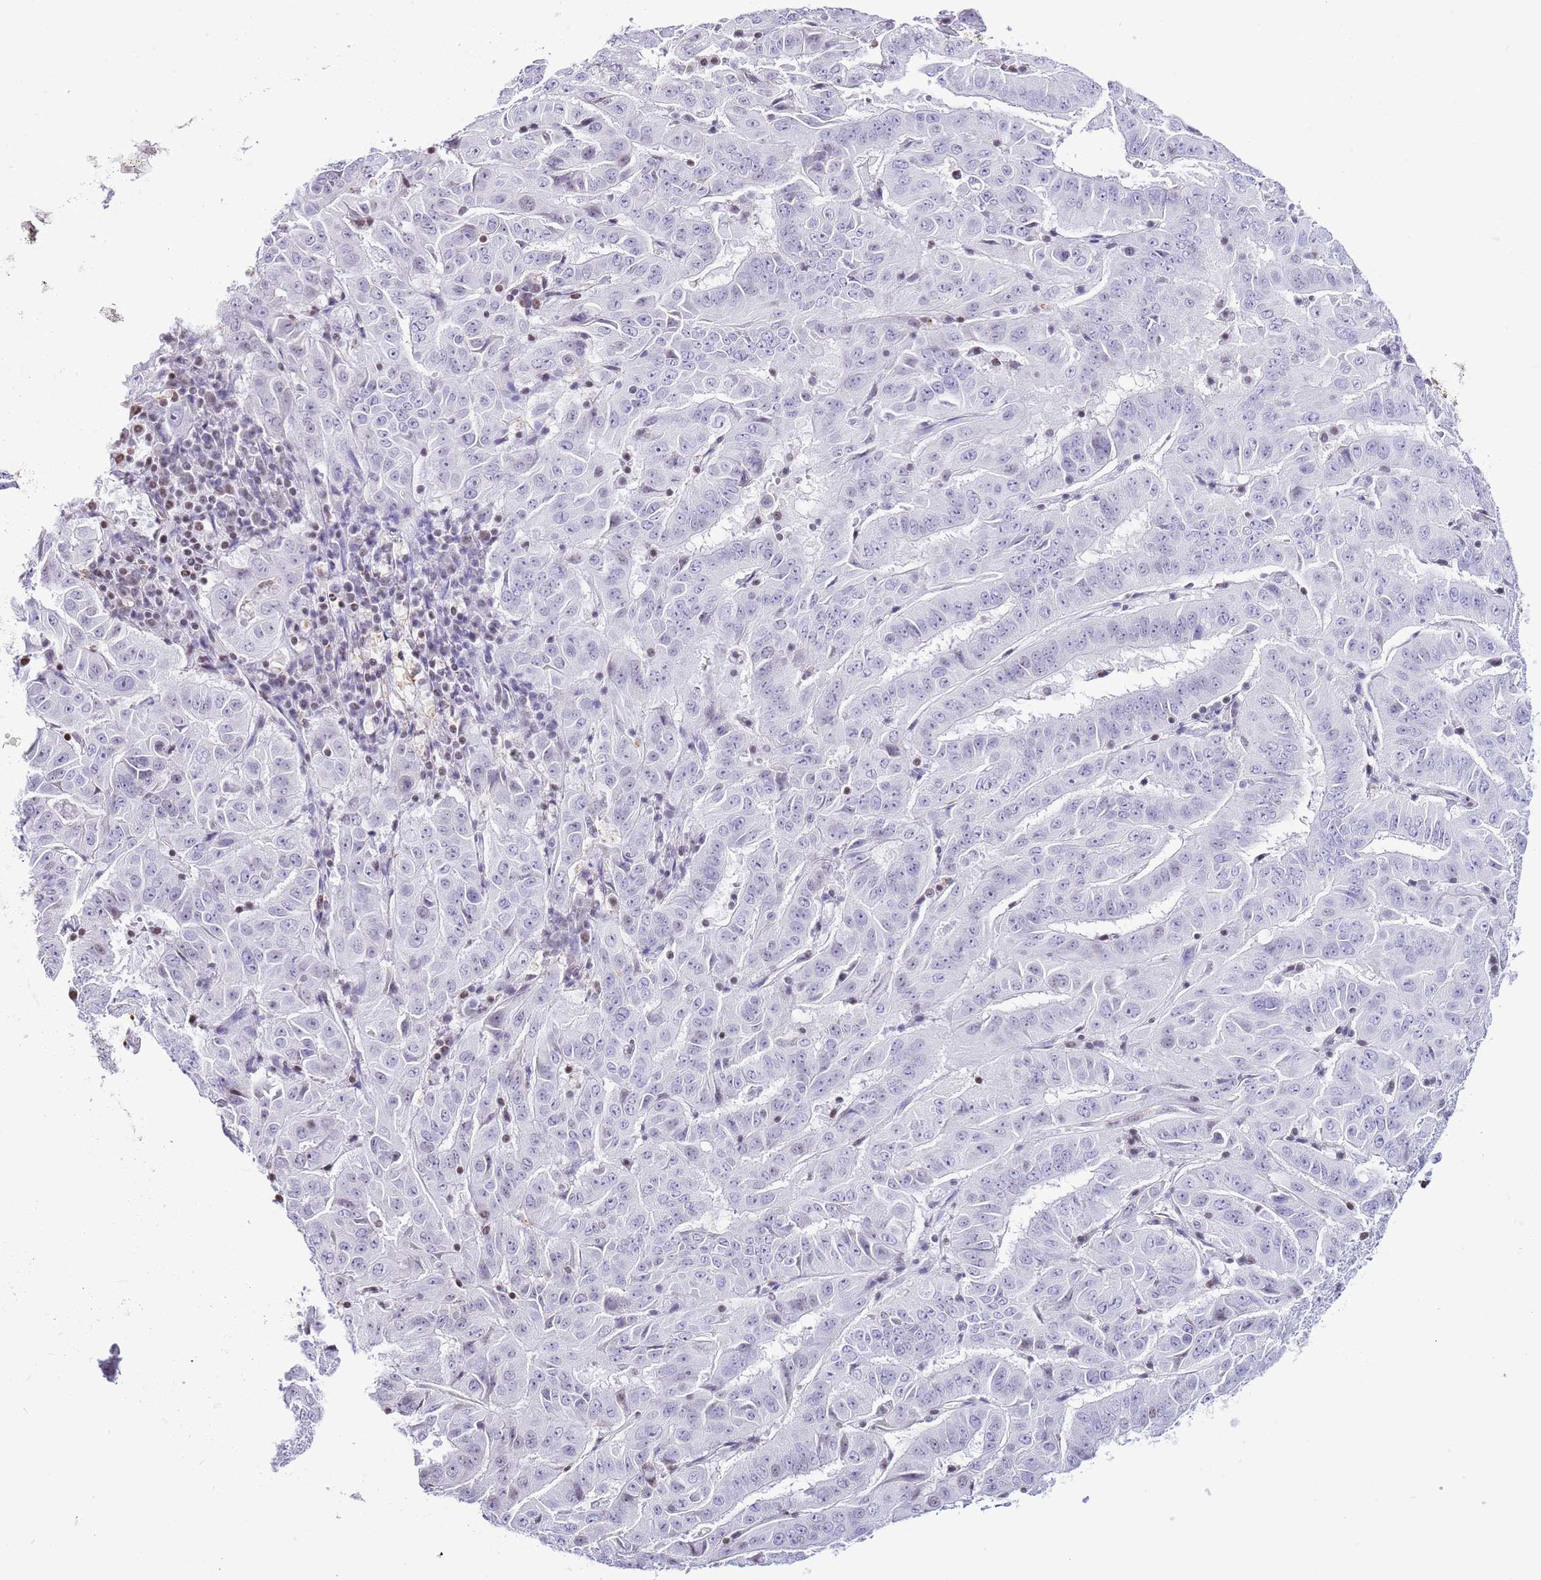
{"staining": {"intensity": "negative", "quantity": "none", "location": "none"}, "tissue": "pancreatic cancer", "cell_type": "Tumor cells", "image_type": "cancer", "snomed": [{"axis": "morphology", "description": "Adenocarcinoma, NOS"}, {"axis": "topography", "description": "Pancreas"}], "caption": "High magnification brightfield microscopy of pancreatic cancer (adenocarcinoma) stained with DAB (brown) and counterstained with hematoxylin (blue): tumor cells show no significant staining.", "gene": "PRR15", "patient": {"sex": "male", "age": 63}}